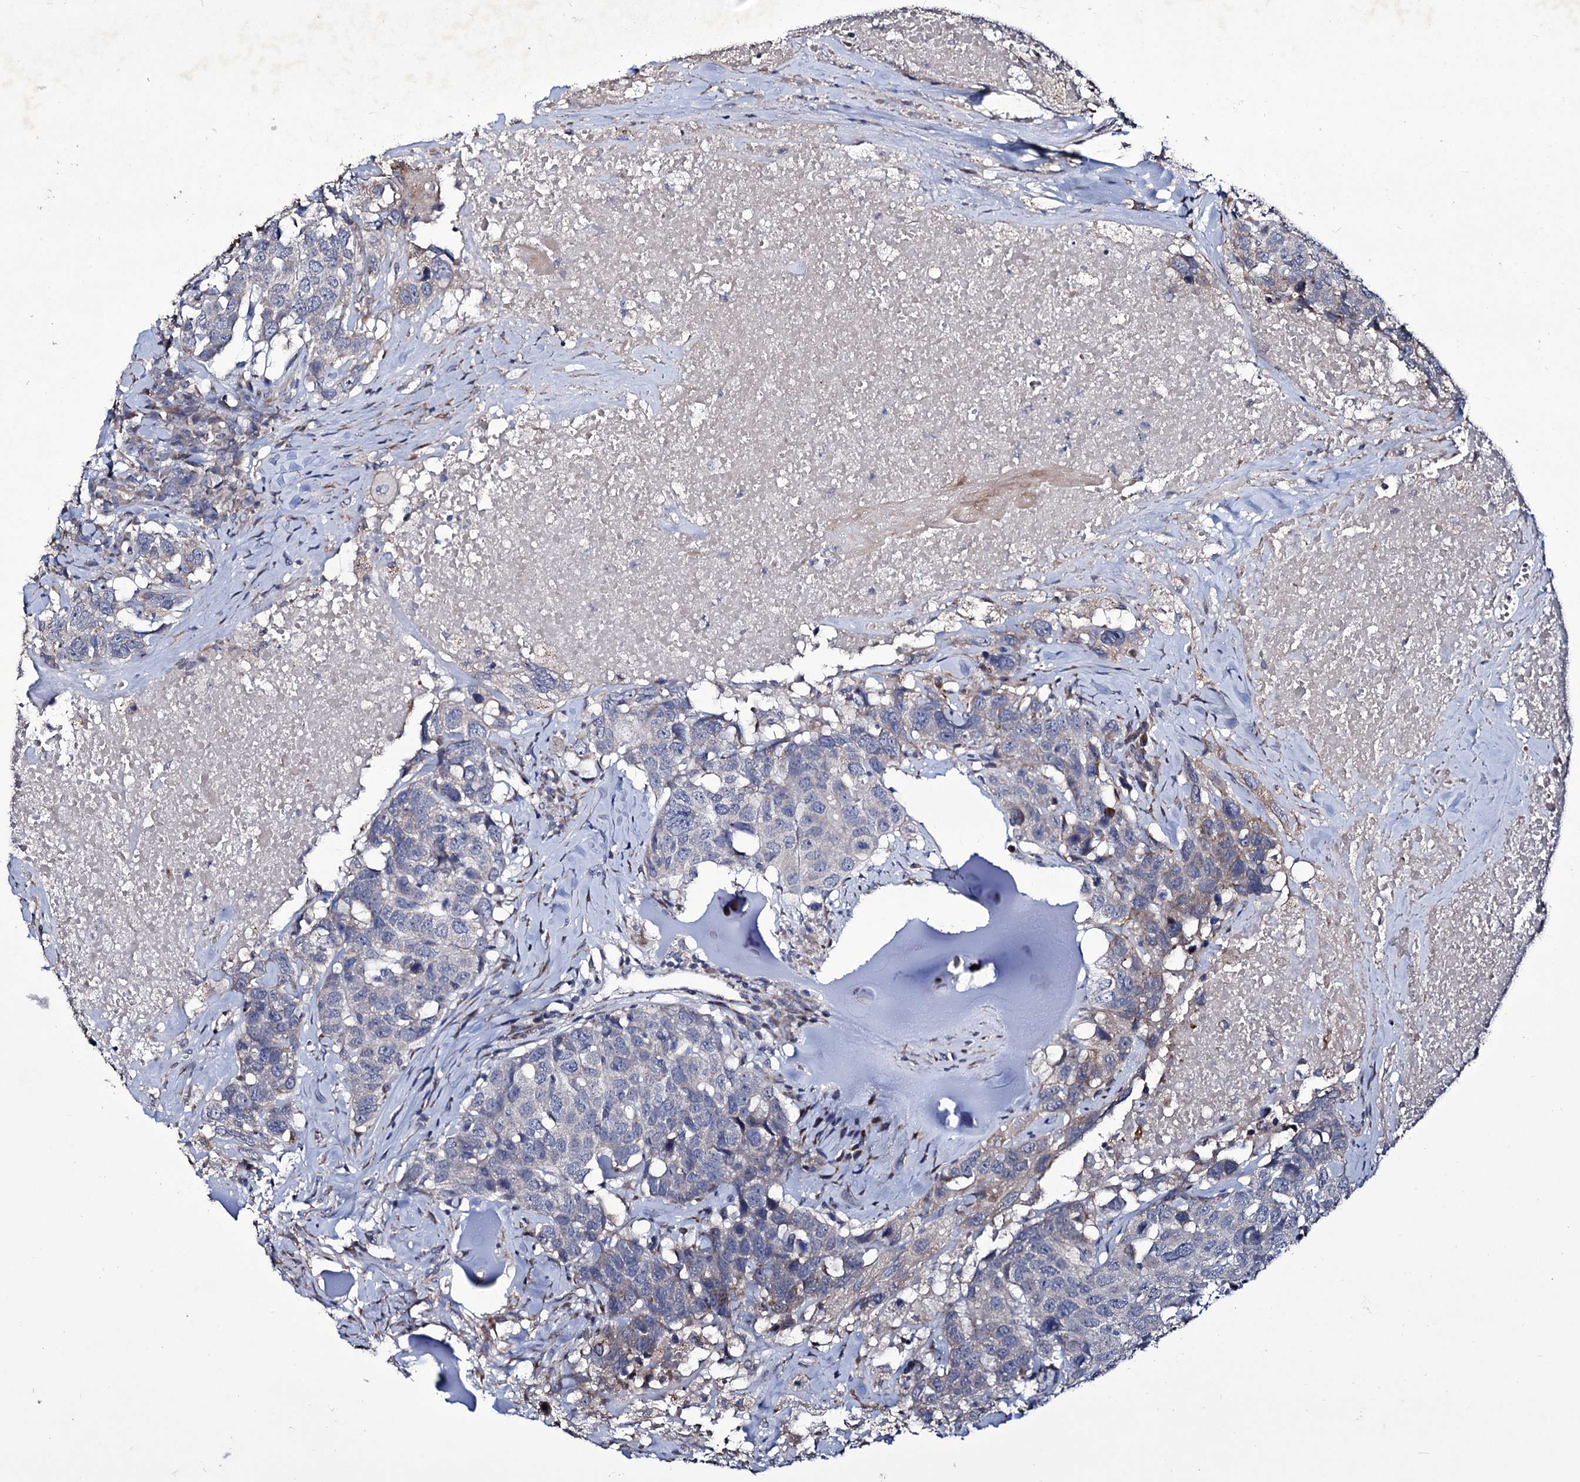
{"staining": {"intensity": "negative", "quantity": "none", "location": "none"}, "tissue": "head and neck cancer", "cell_type": "Tumor cells", "image_type": "cancer", "snomed": [{"axis": "morphology", "description": "Squamous cell carcinoma, NOS"}, {"axis": "topography", "description": "Head-Neck"}], "caption": "DAB immunohistochemical staining of human head and neck squamous cell carcinoma exhibits no significant expression in tumor cells.", "gene": "TUBGCP5", "patient": {"sex": "male", "age": 66}}